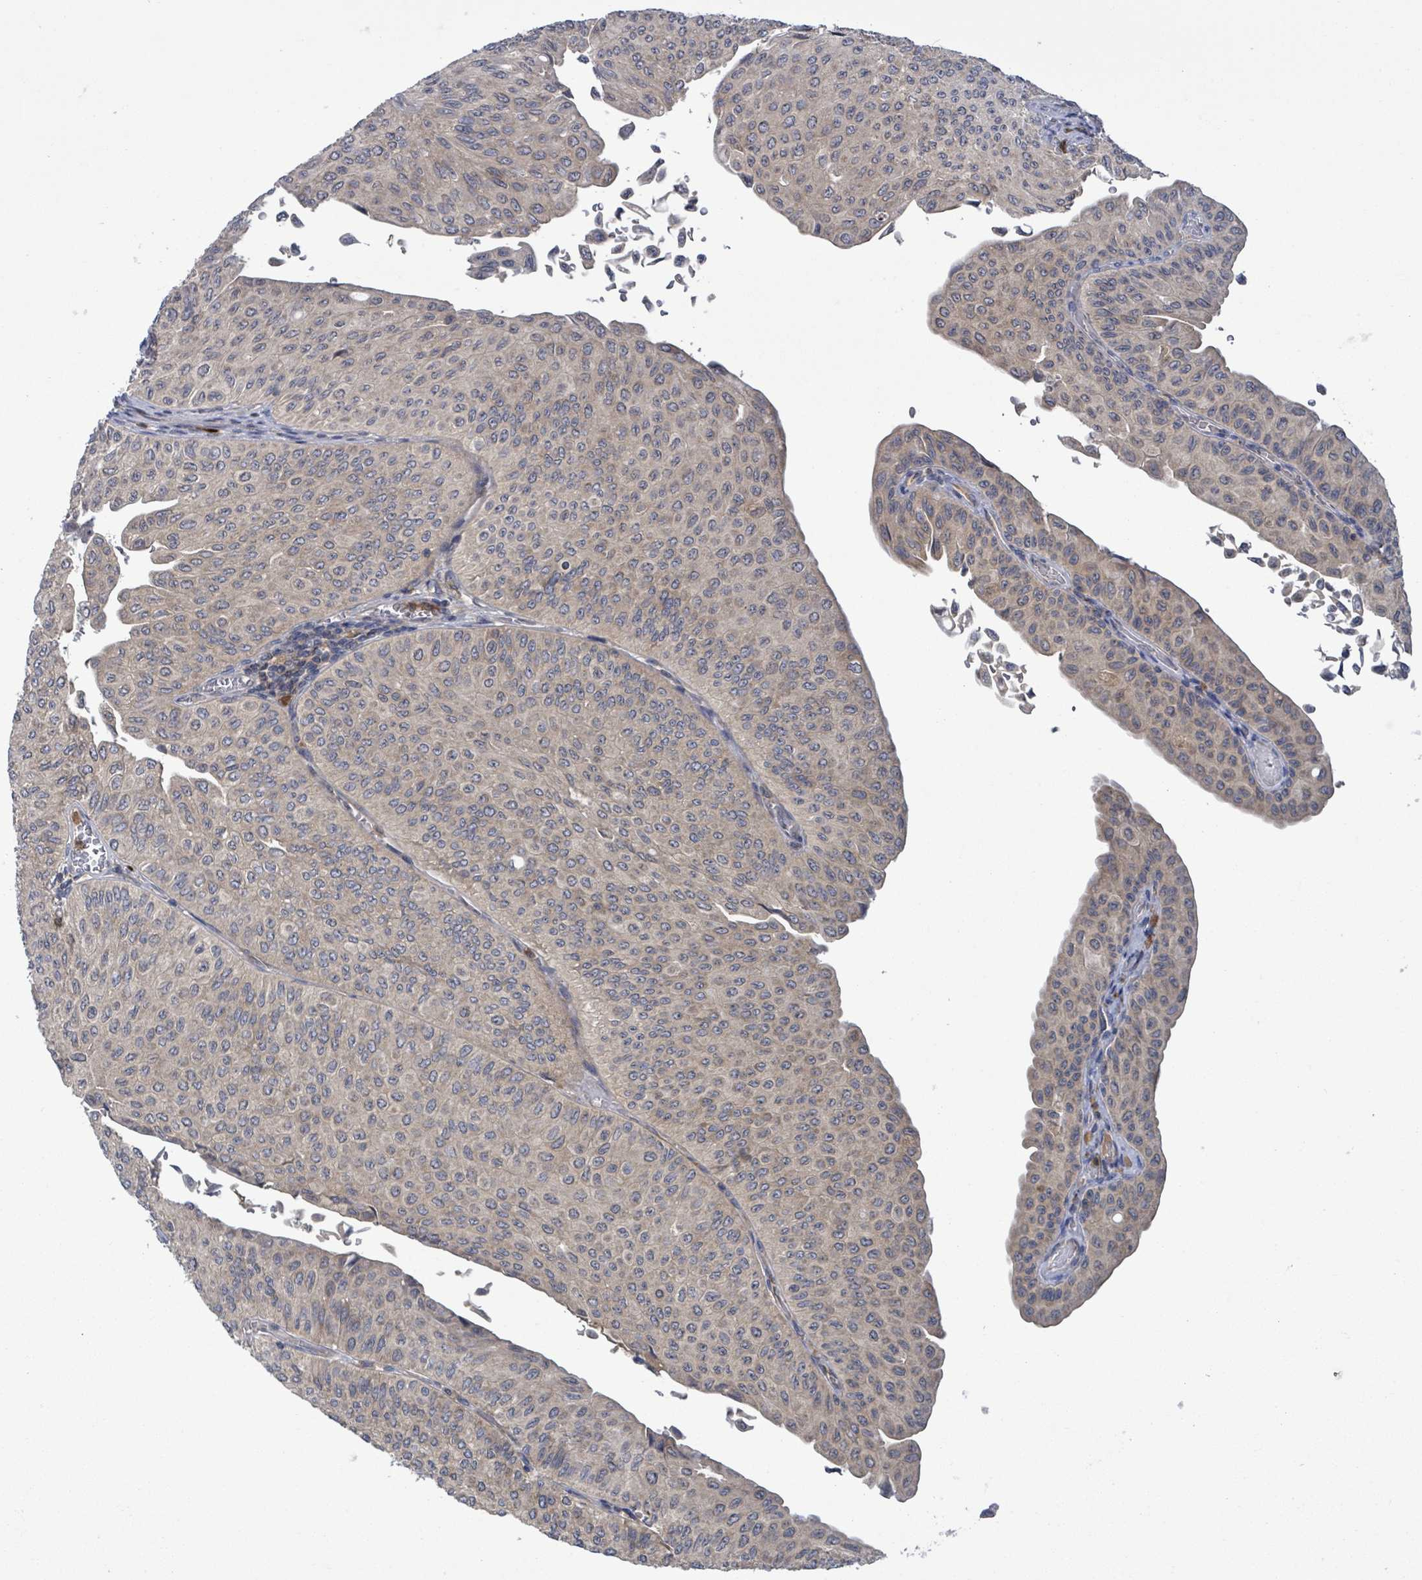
{"staining": {"intensity": "weak", "quantity": "25%-75%", "location": "cytoplasmic/membranous"}, "tissue": "urothelial cancer", "cell_type": "Tumor cells", "image_type": "cancer", "snomed": [{"axis": "morphology", "description": "Urothelial carcinoma, NOS"}, {"axis": "topography", "description": "Urinary bladder"}], "caption": "Immunohistochemistry (IHC) image of neoplastic tissue: urothelial cancer stained using IHC demonstrates low levels of weak protein expression localized specifically in the cytoplasmic/membranous of tumor cells, appearing as a cytoplasmic/membranous brown color.", "gene": "SERPINE3", "patient": {"sex": "male", "age": 59}}